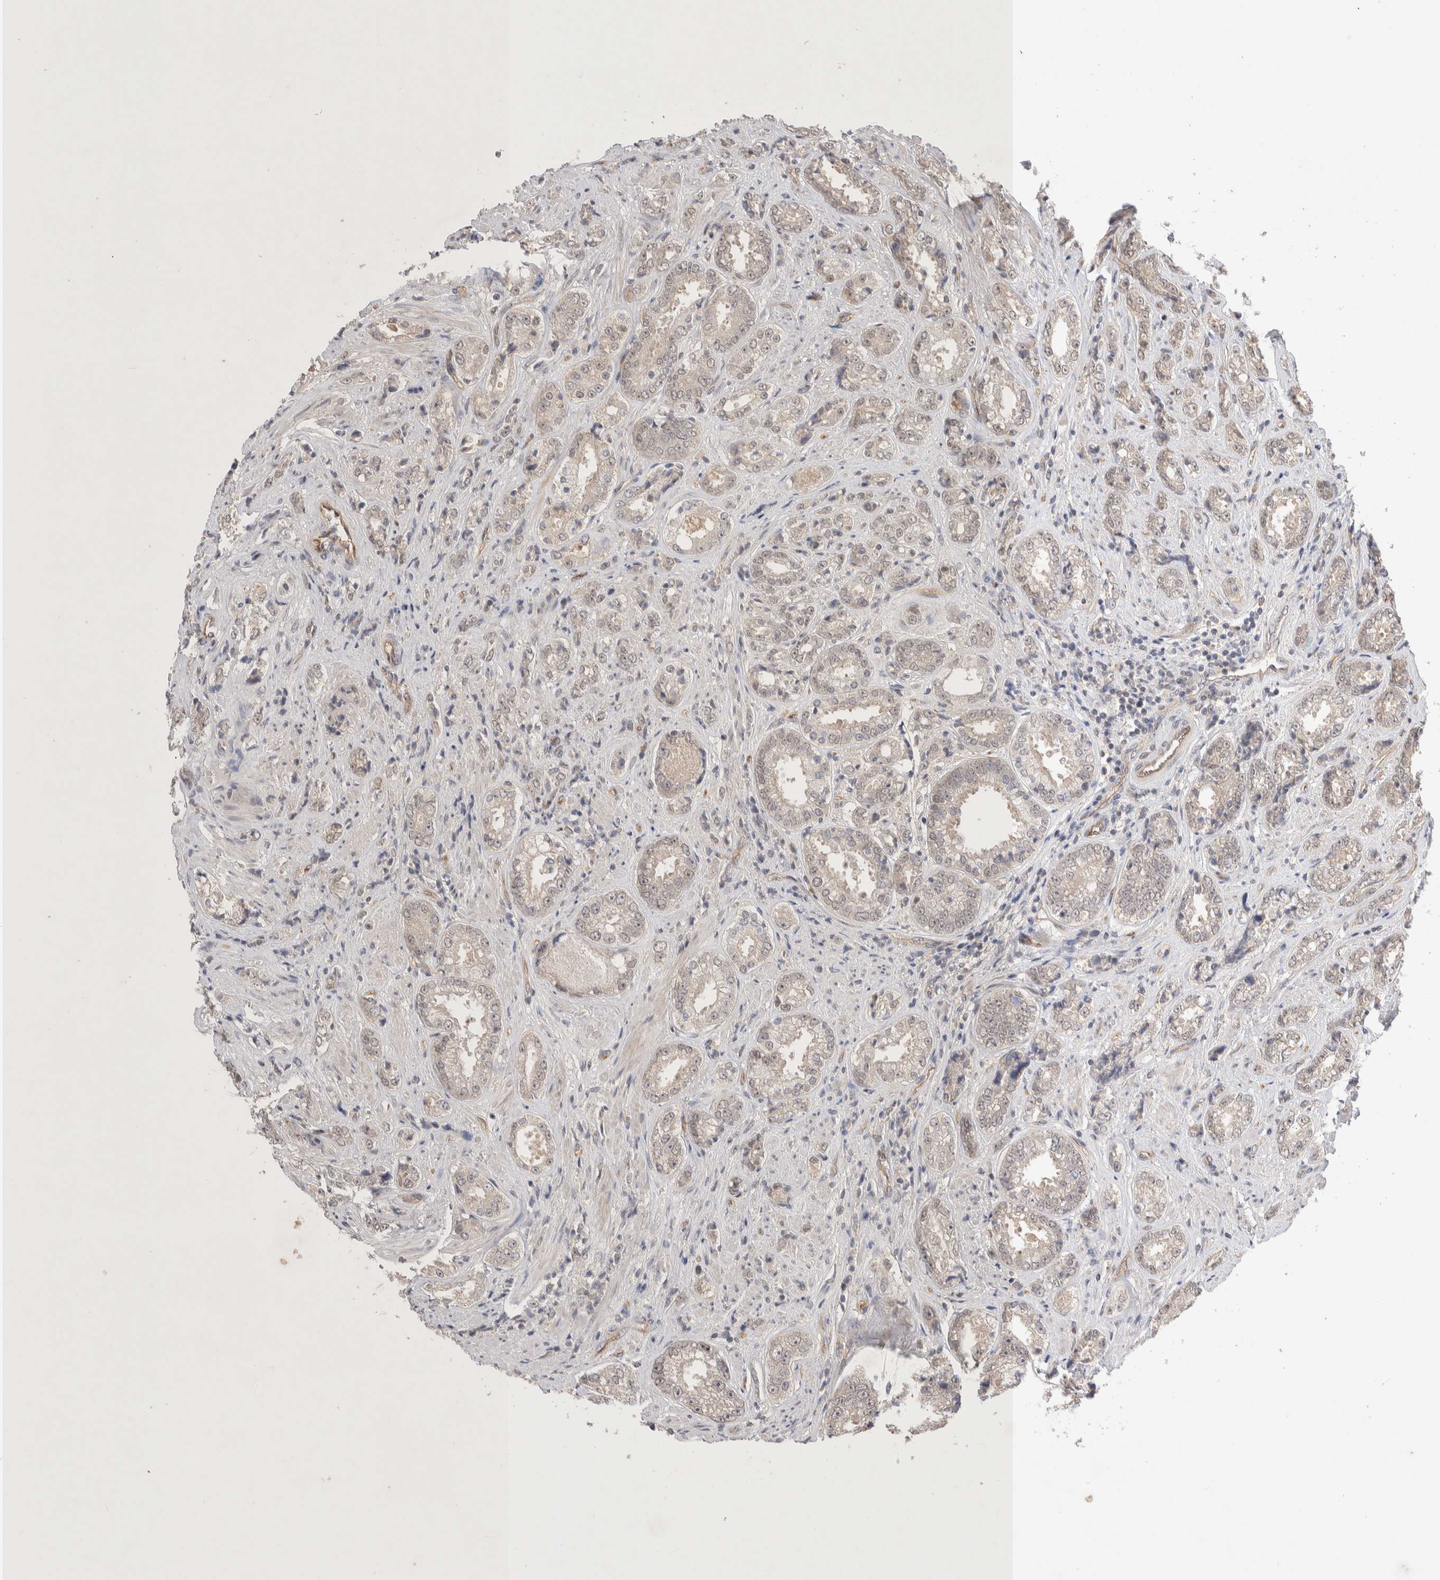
{"staining": {"intensity": "negative", "quantity": "none", "location": "none"}, "tissue": "prostate cancer", "cell_type": "Tumor cells", "image_type": "cancer", "snomed": [{"axis": "morphology", "description": "Adenocarcinoma, High grade"}, {"axis": "topography", "description": "Prostate"}], "caption": "Image shows no protein staining in tumor cells of prostate cancer tissue.", "gene": "ZNF704", "patient": {"sex": "male", "age": 61}}